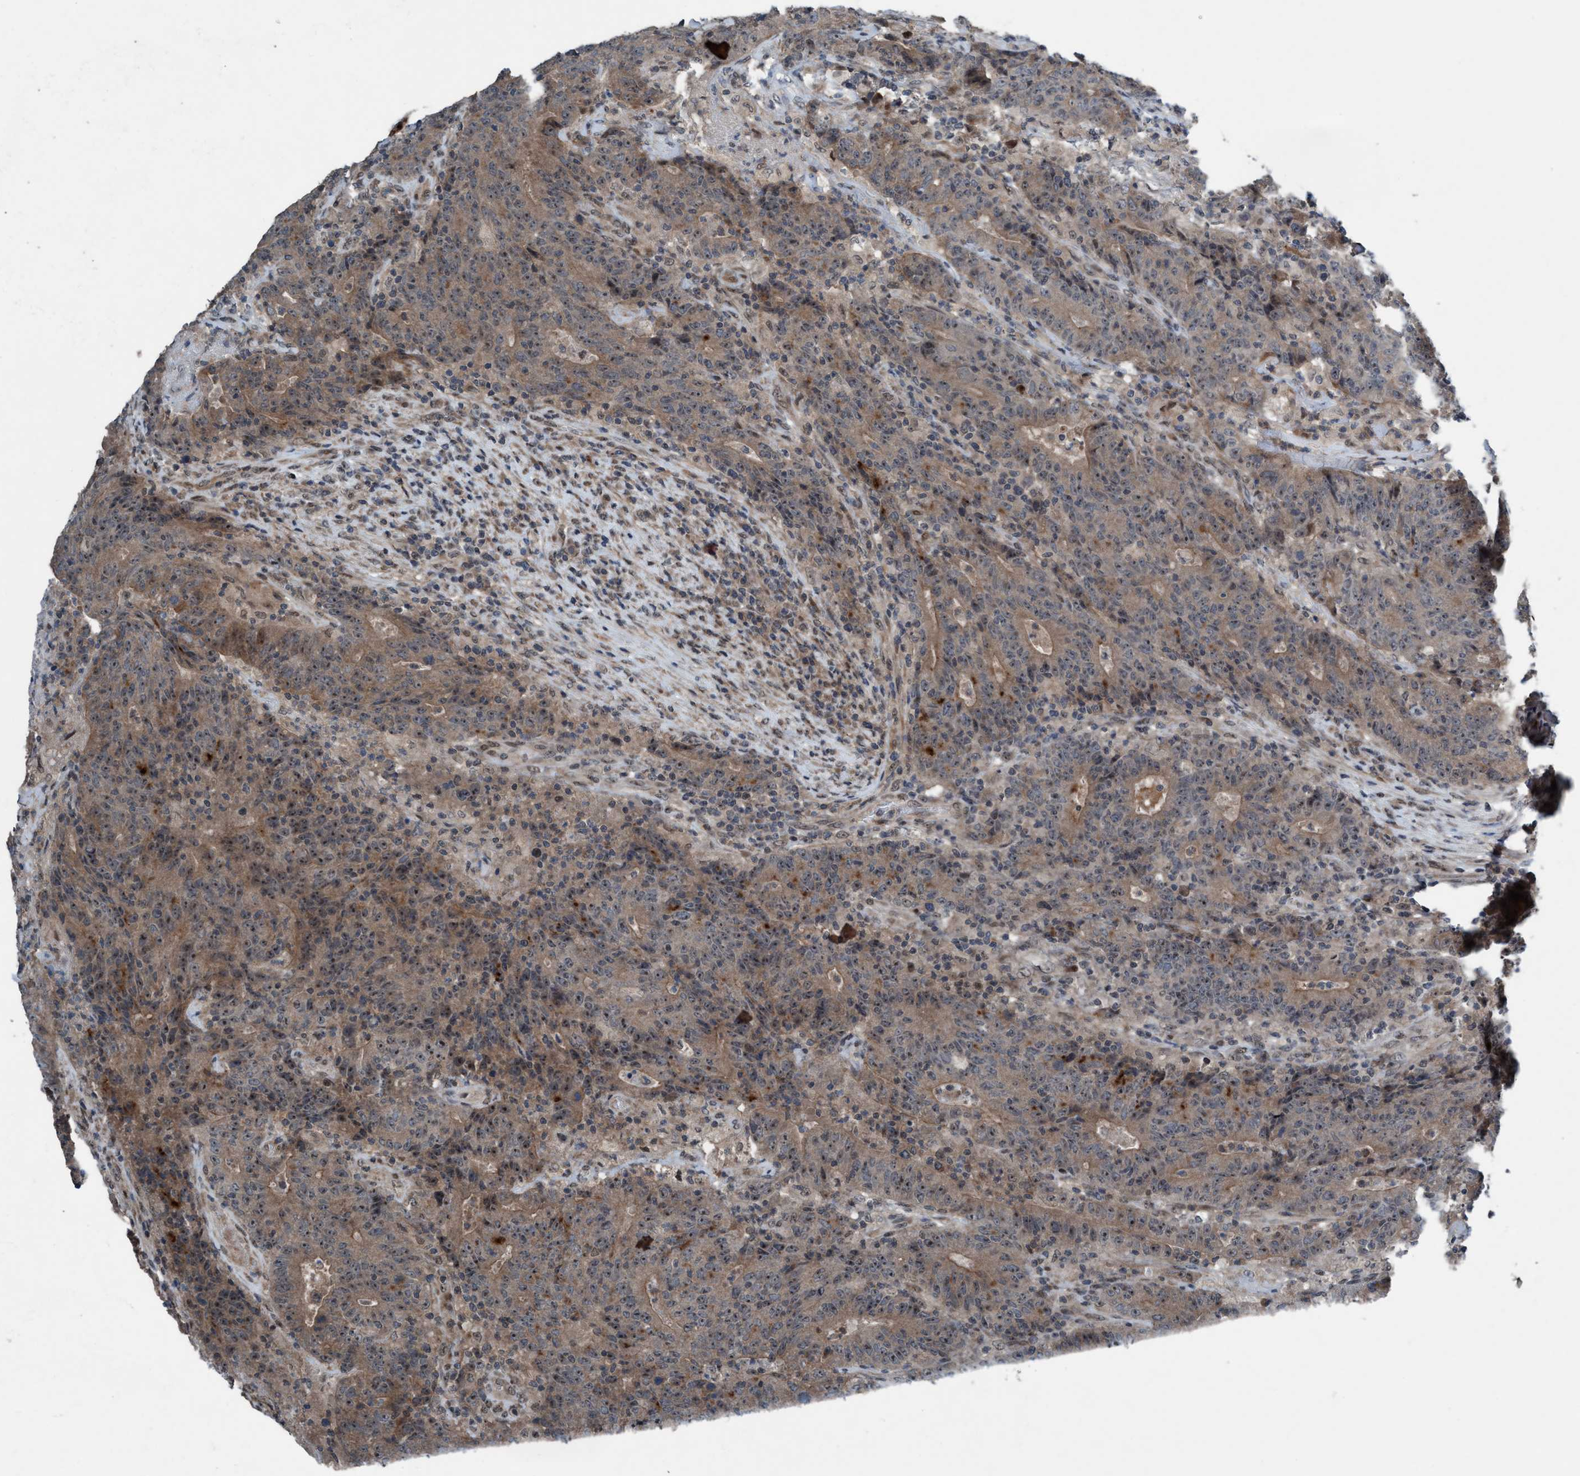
{"staining": {"intensity": "moderate", "quantity": ">75%", "location": "cytoplasmic/membranous,nuclear"}, "tissue": "colorectal cancer", "cell_type": "Tumor cells", "image_type": "cancer", "snomed": [{"axis": "morphology", "description": "Normal tissue, NOS"}, {"axis": "morphology", "description": "Adenocarcinoma, NOS"}, {"axis": "topography", "description": "Colon"}], "caption": "Immunohistochemistry (IHC) of colorectal cancer demonstrates medium levels of moderate cytoplasmic/membranous and nuclear expression in about >75% of tumor cells.", "gene": "NISCH", "patient": {"sex": "female", "age": 75}}